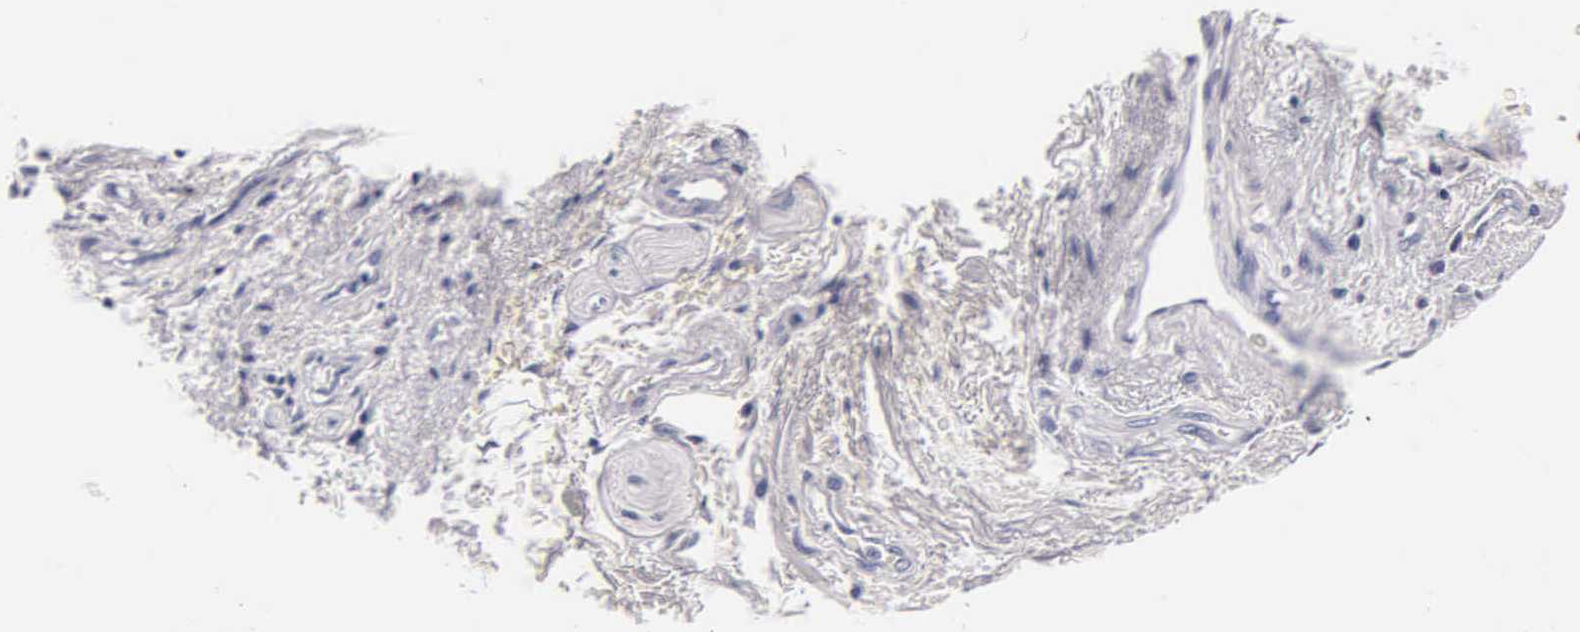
{"staining": {"intensity": "negative", "quantity": "none", "location": "none"}, "tissue": "skin", "cell_type": "Epidermal cells", "image_type": "normal", "snomed": [{"axis": "morphology", "description": "Normal tissue, NOS"}, {"axis": "topography", "description": "Anal"}, {"axis": "topography", "description": "Peripheral nerve tissue"}], "caption": "The photomicrograph exhibits no significant positivity in epidermal cells of skin. (Brightfield microscopy of DAB (3,3'-diaminobenzidine) IHC at high magnification).", "gene": "INS", "patient": {"sex": "female", "age": 46}}